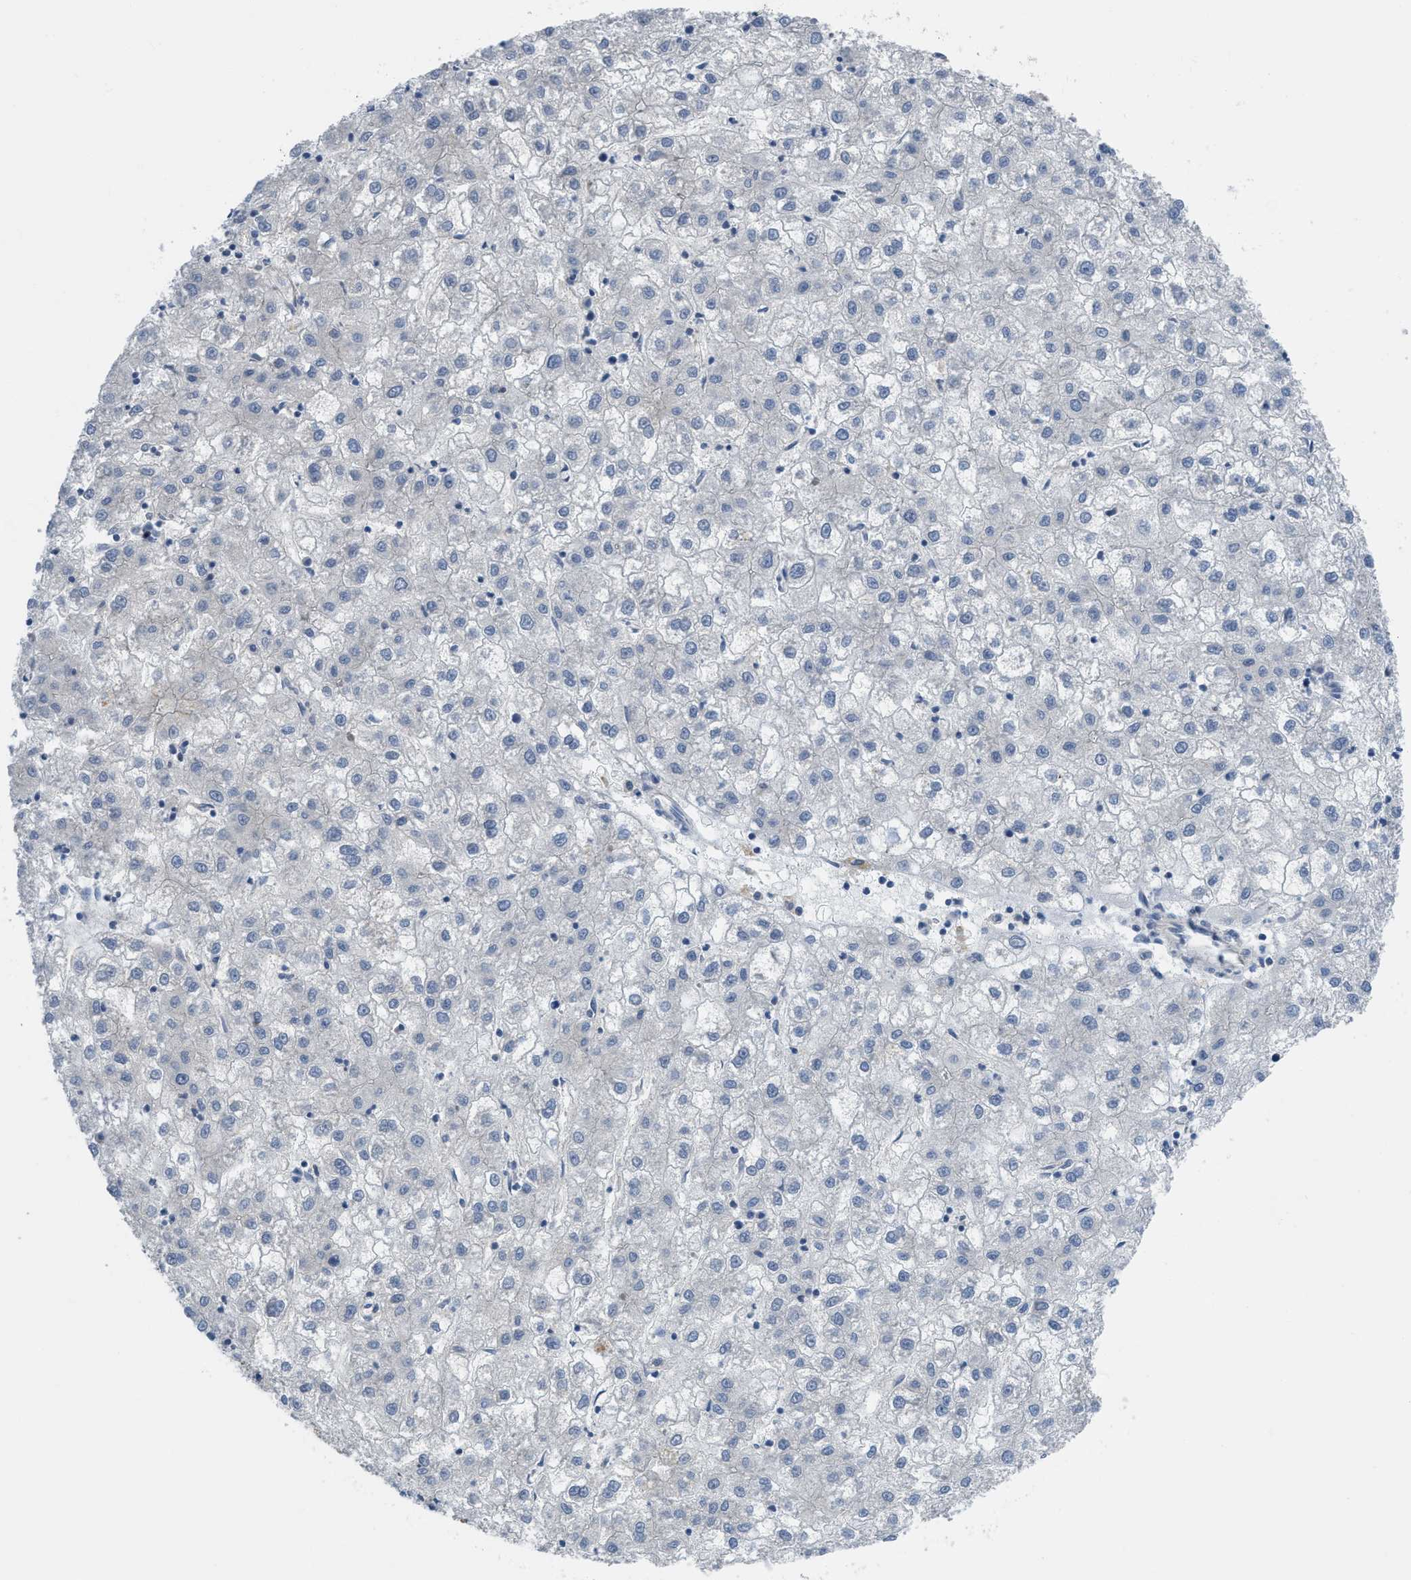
{"staining": {"intensity": "negative", "quantity": "none", "location": "none"}, "tissue": "liver cancer", "cell_type": "Tumor cells", "image_type": "cancer", "snomed": [{"axis": "morphology", "description": "Carcinoma, Hepatocellular, NOS"}, {"axis": "topography", "description": "Liver"}], "caption": "The immunohistochemistry (IHC) micrograph has no significant staining in tumor cells of hepatocellular carcinoma (liver) tissue. (DAB immunohistochemistry (IHC) visualized using brightfield microscopy, high magnification).", "gene": "TNFAIP1", "patient": {"sex": "male", "age": 72}}